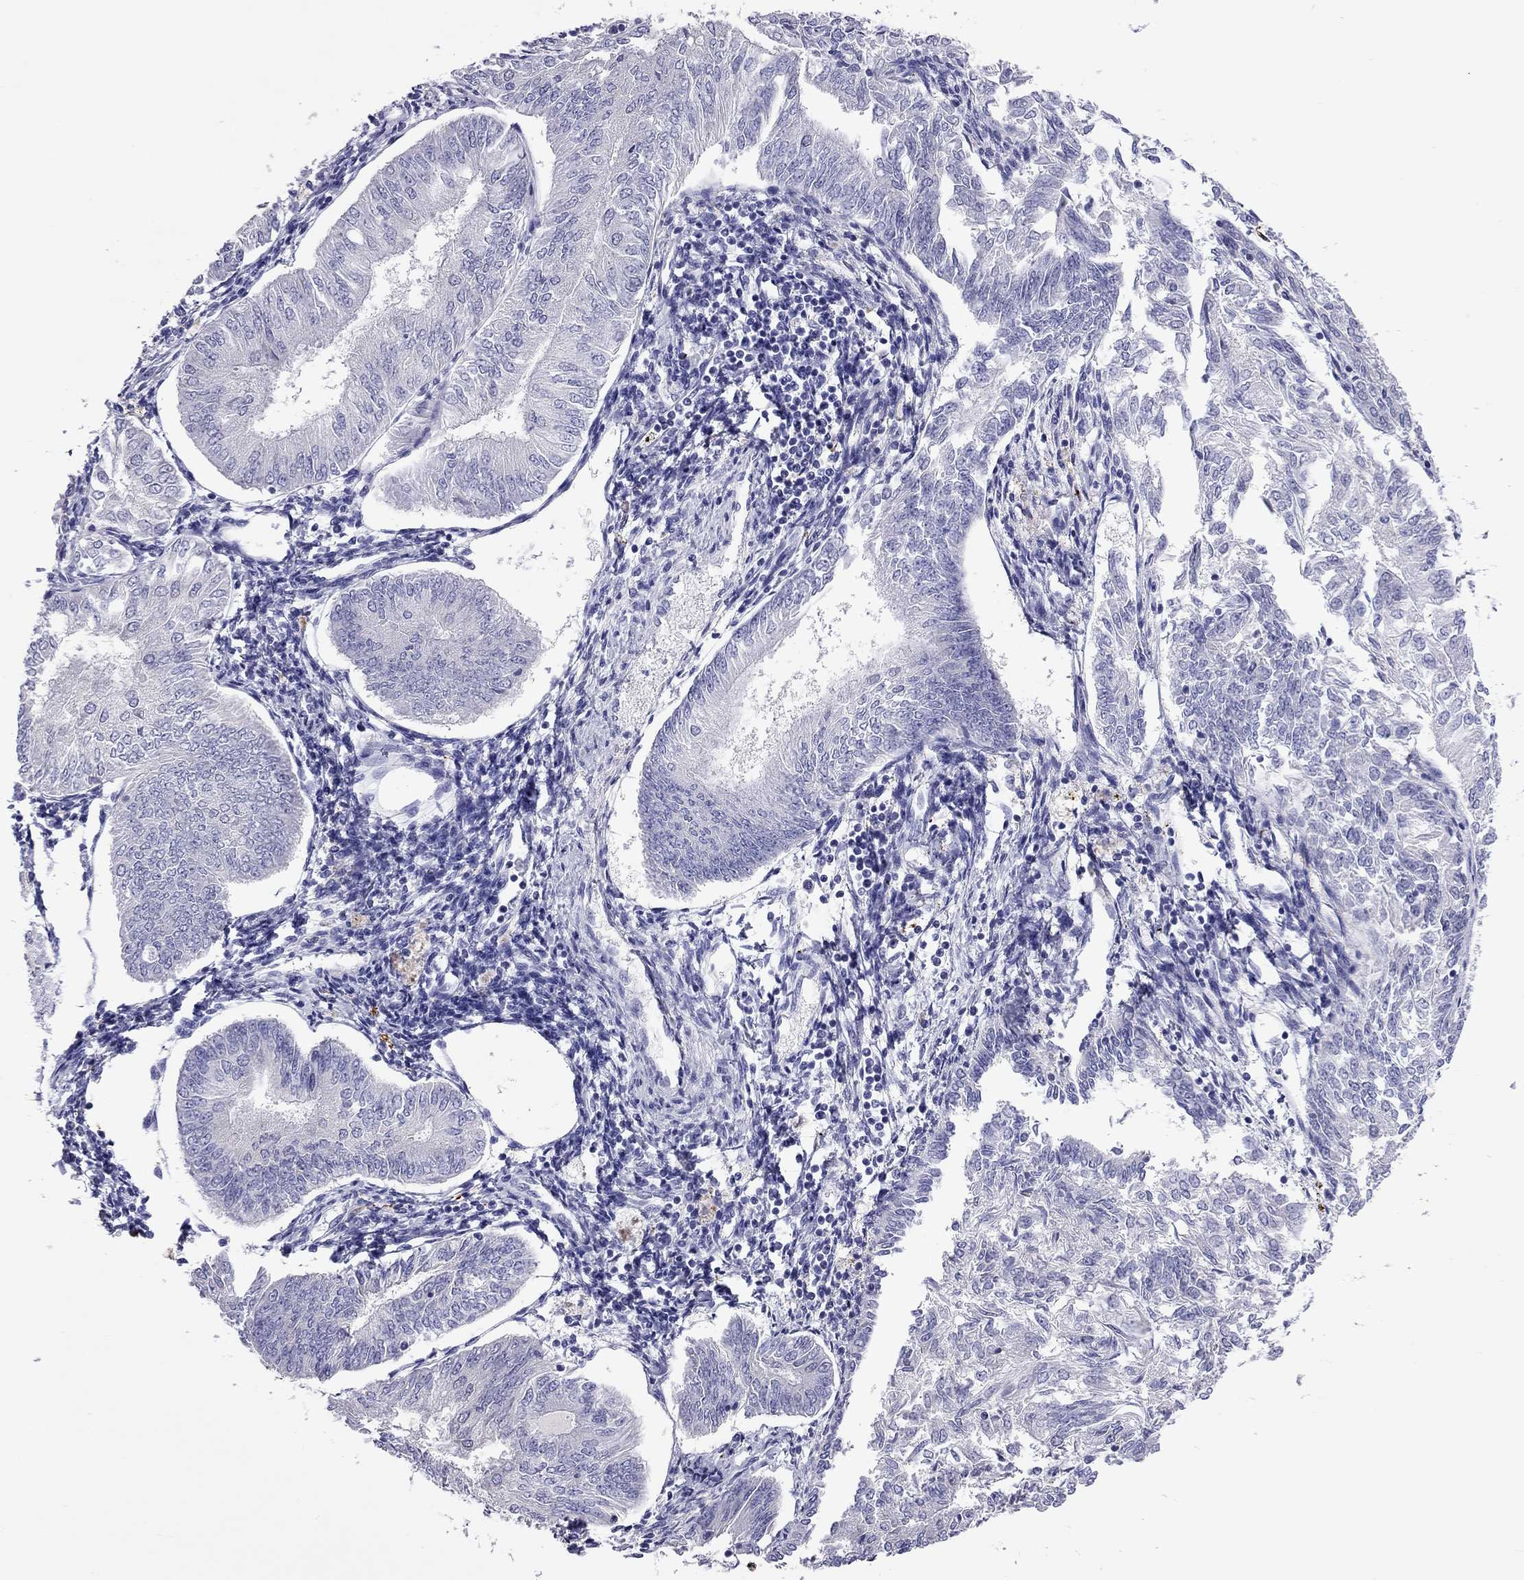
{"staining": {"intensity": "negative", "quantity": "none", "location": "none"}, "tissue": "endometrial cancer", "cell_type": "Tumor cells", "image_type": "cancer", "snomed": [{"axis": "morphology", "description": "Adenocarcinoma, NOS"}, {"axis": "topography", "description": "Endometrium"}], "caption": "An IHC micrograph of adenocarcinoma (endometrial) is shown. There is no staining in tumor cells of adenocarcinoma (endometrial).", "gene": "PPP1R3A", "patient": {"sex": "female", "age": 58}}